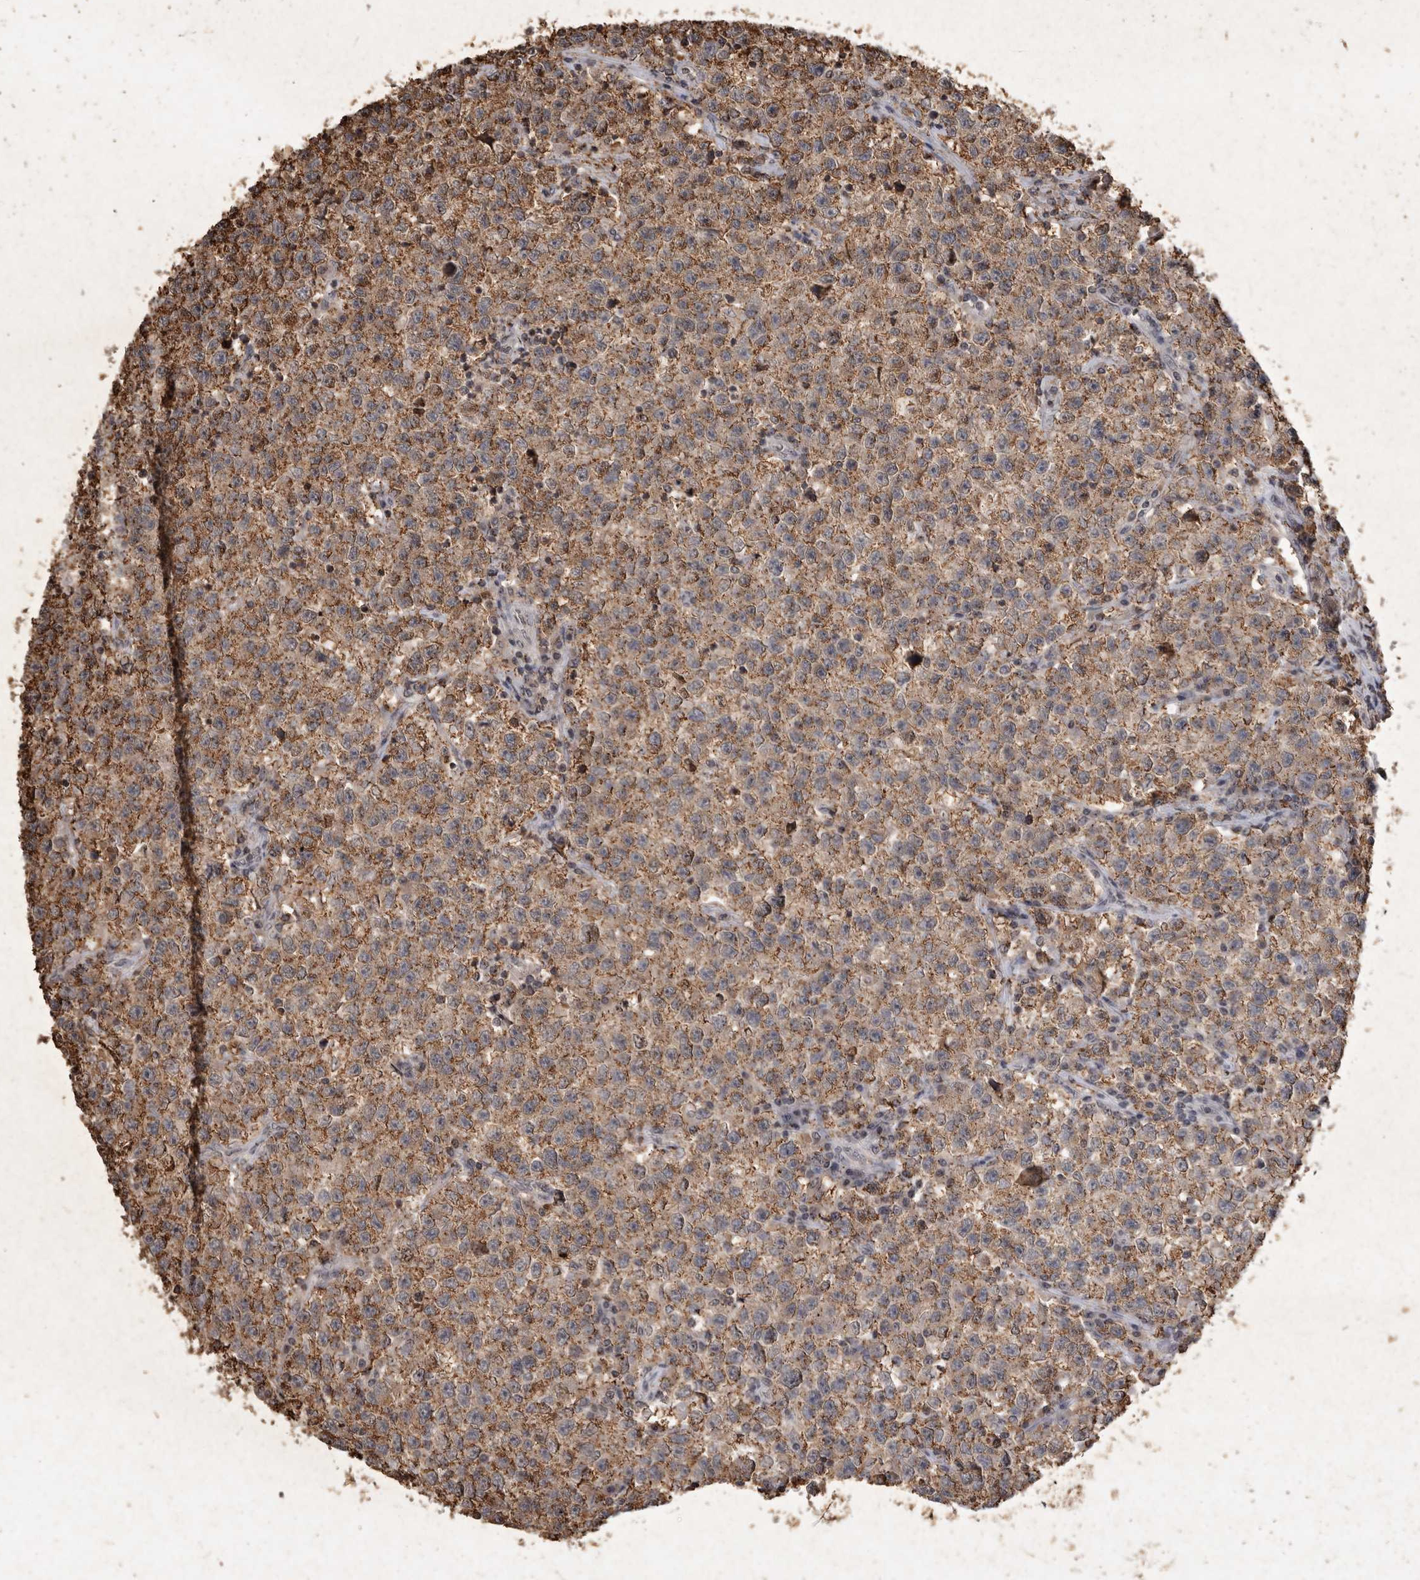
{"staining": {"intensity": "moderate", "quantity": "25%-75%", "location": "cytoplasmic/membranous"}, "tissue": "testis cancer", "cell_type": "Tumor cells", "image_type": "cancer", "snomed": [{"axis": "morphology", "description": "Seminoma, NOS"}, {"axis": "topography", "description": "Testis"}], "caption": "DAB (3,3'-diaminobenzidine) immunohistochemical staining of human testis cancer exhibits moderate cytoplasmic/membranous protein positivity in approximately 25%-75% of tumor cells.", "gene": "HRK", "patient": {"sex": "male", "age": 22}}